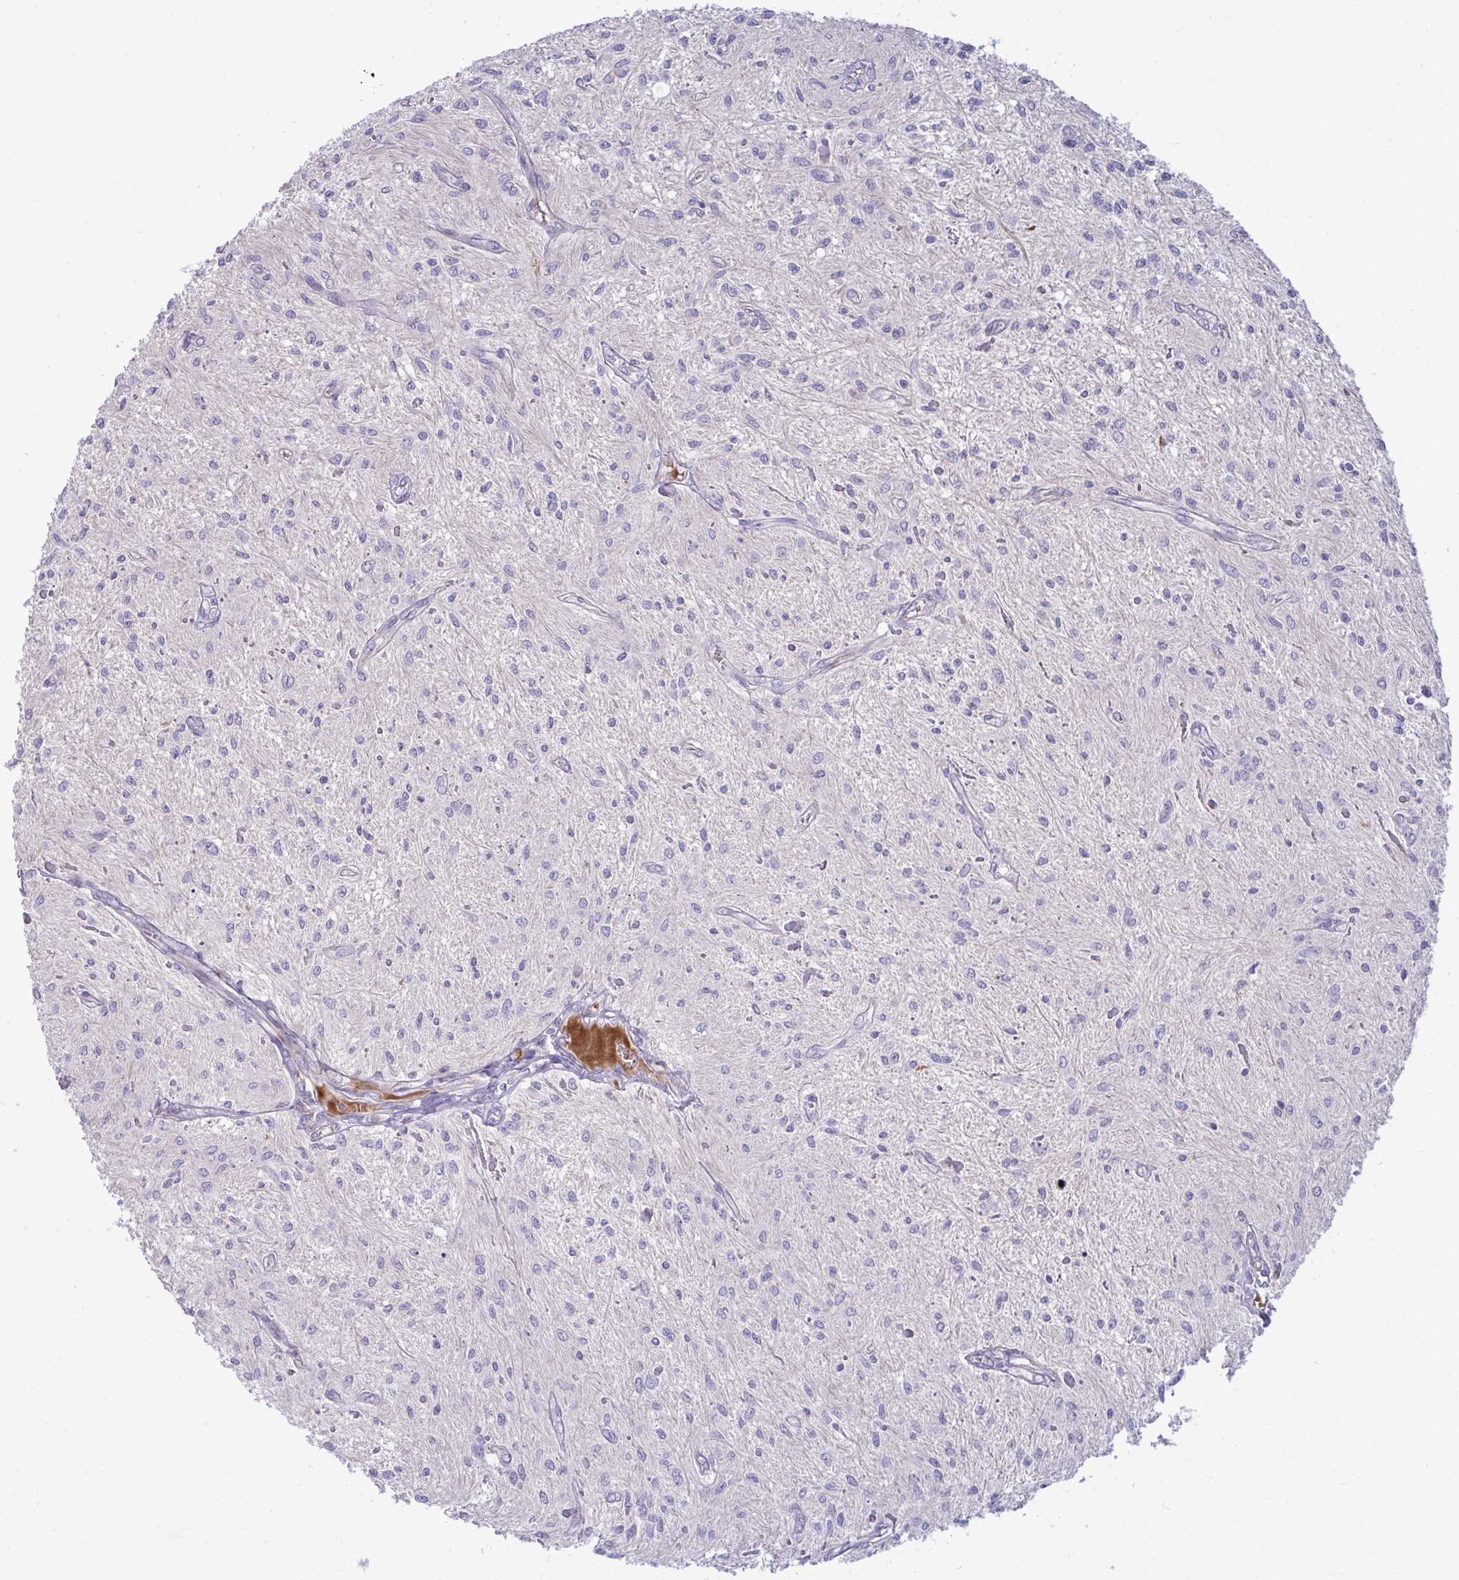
{"staining": {"intensity": "negative", "quantity": "none", "location": "none"}, "tissue": "glioma", "cell_type": "Tumor cells", "image_type": "cancer", "snomed": [{"axis": "morphology", "description": "Glioma, malignant, Low grade"}, {"axis": "topography", "description": "Cerebellum"}], "caption": "Immunohistochemistry of glioma shows no staining in tumor cells.", "gene": "SLC14A1", "patient": {"sex": "female", "age": 14}}